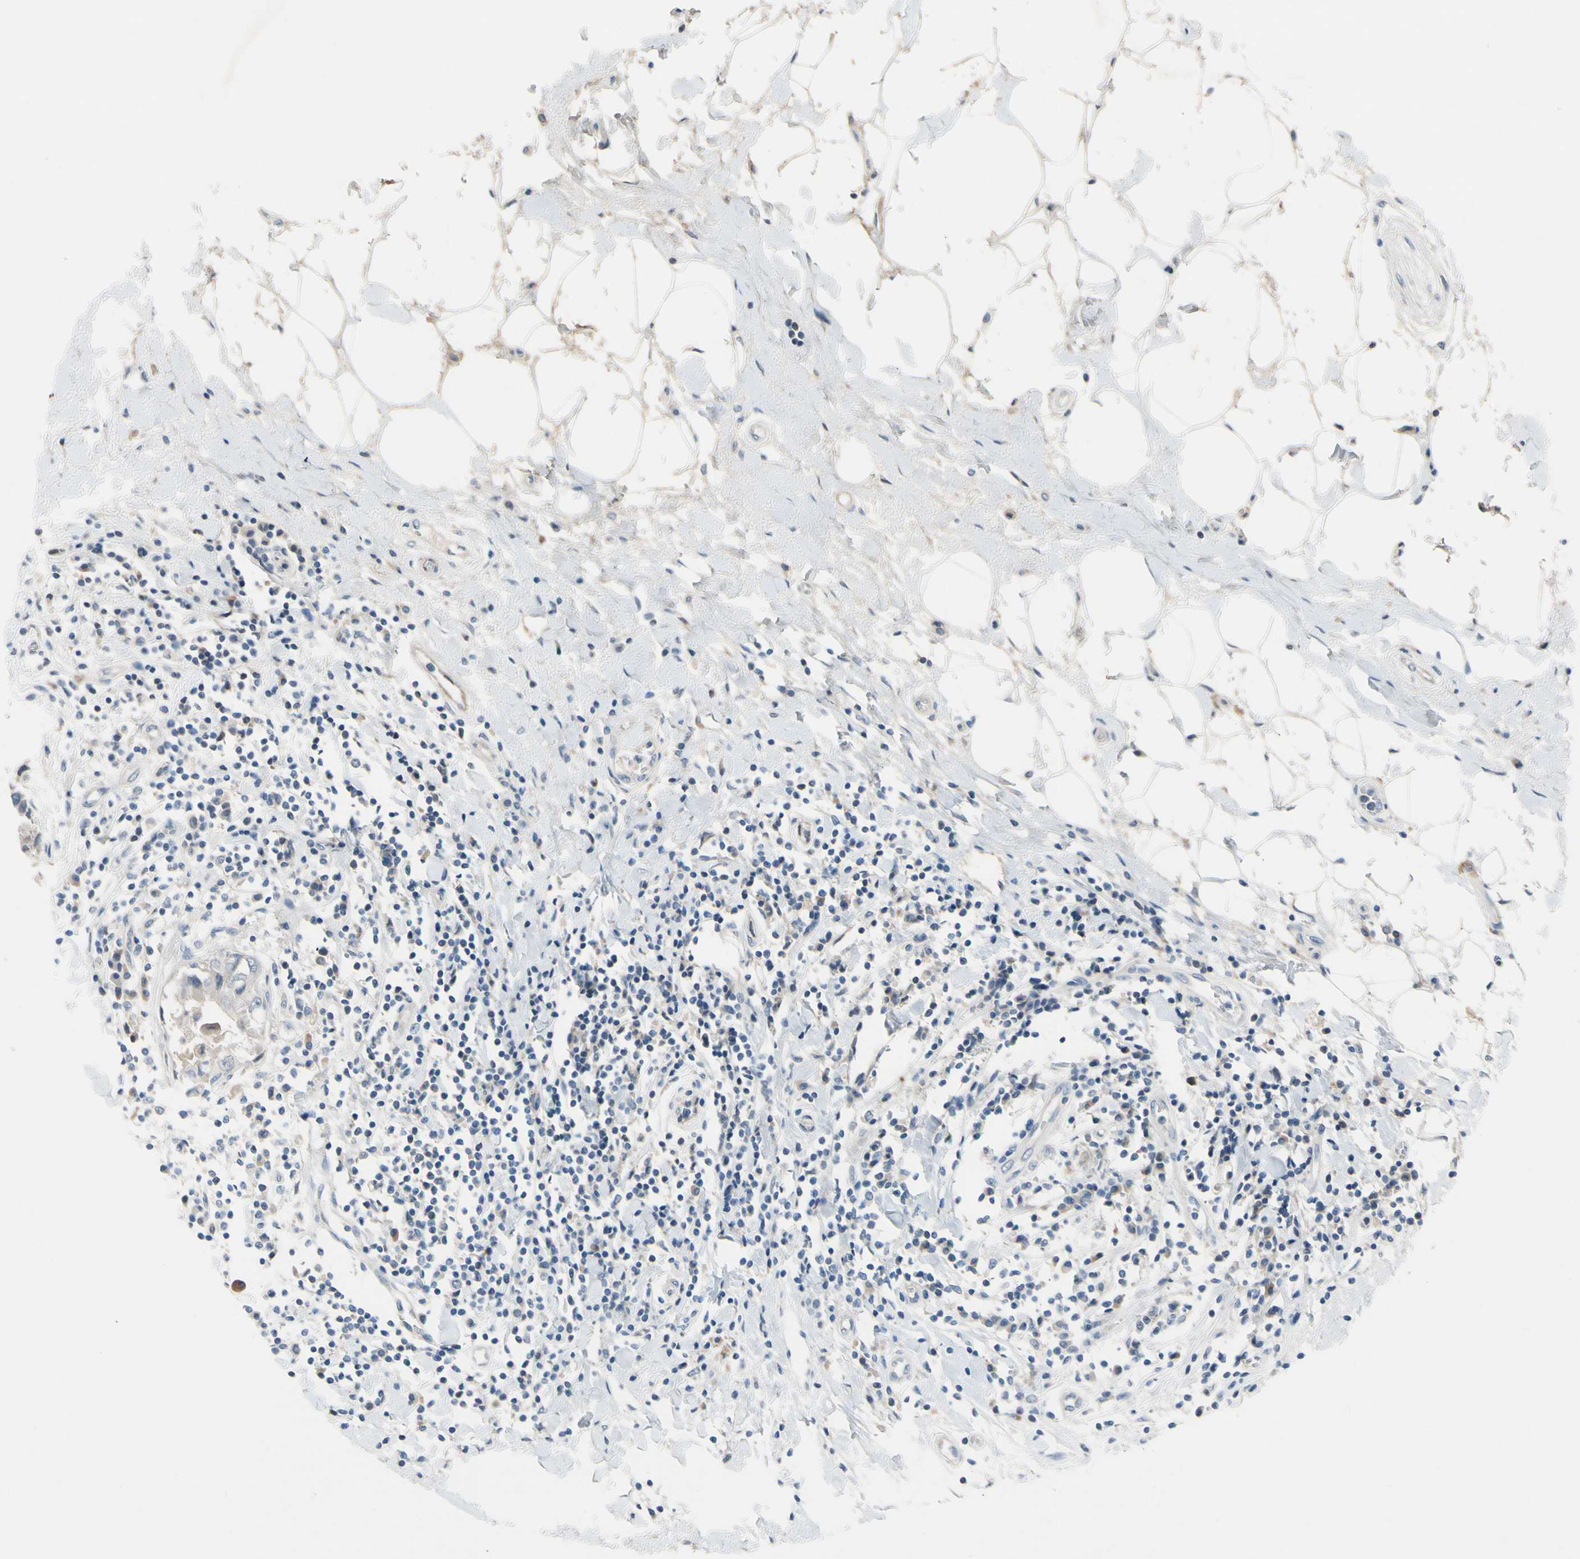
{"staining": {"intensity": "negative", "quantity": "none", "location": "none"}, "tissue": "breast cancer", "cell_type": "Tumor cells", "image_type": "cancer", "snomed": [{"axis": "morphology", "description": "Duct carcinoma"}, {"axis": "topography", "description": "Breast"}], "caption": "Breast cancer (infiltrating ductal carcinoma) was stained to show a protein in brown. There is no significant staining in tumor cells.", "gene": "CNDP1", "patient": {"sex": "female", "age": 27}}